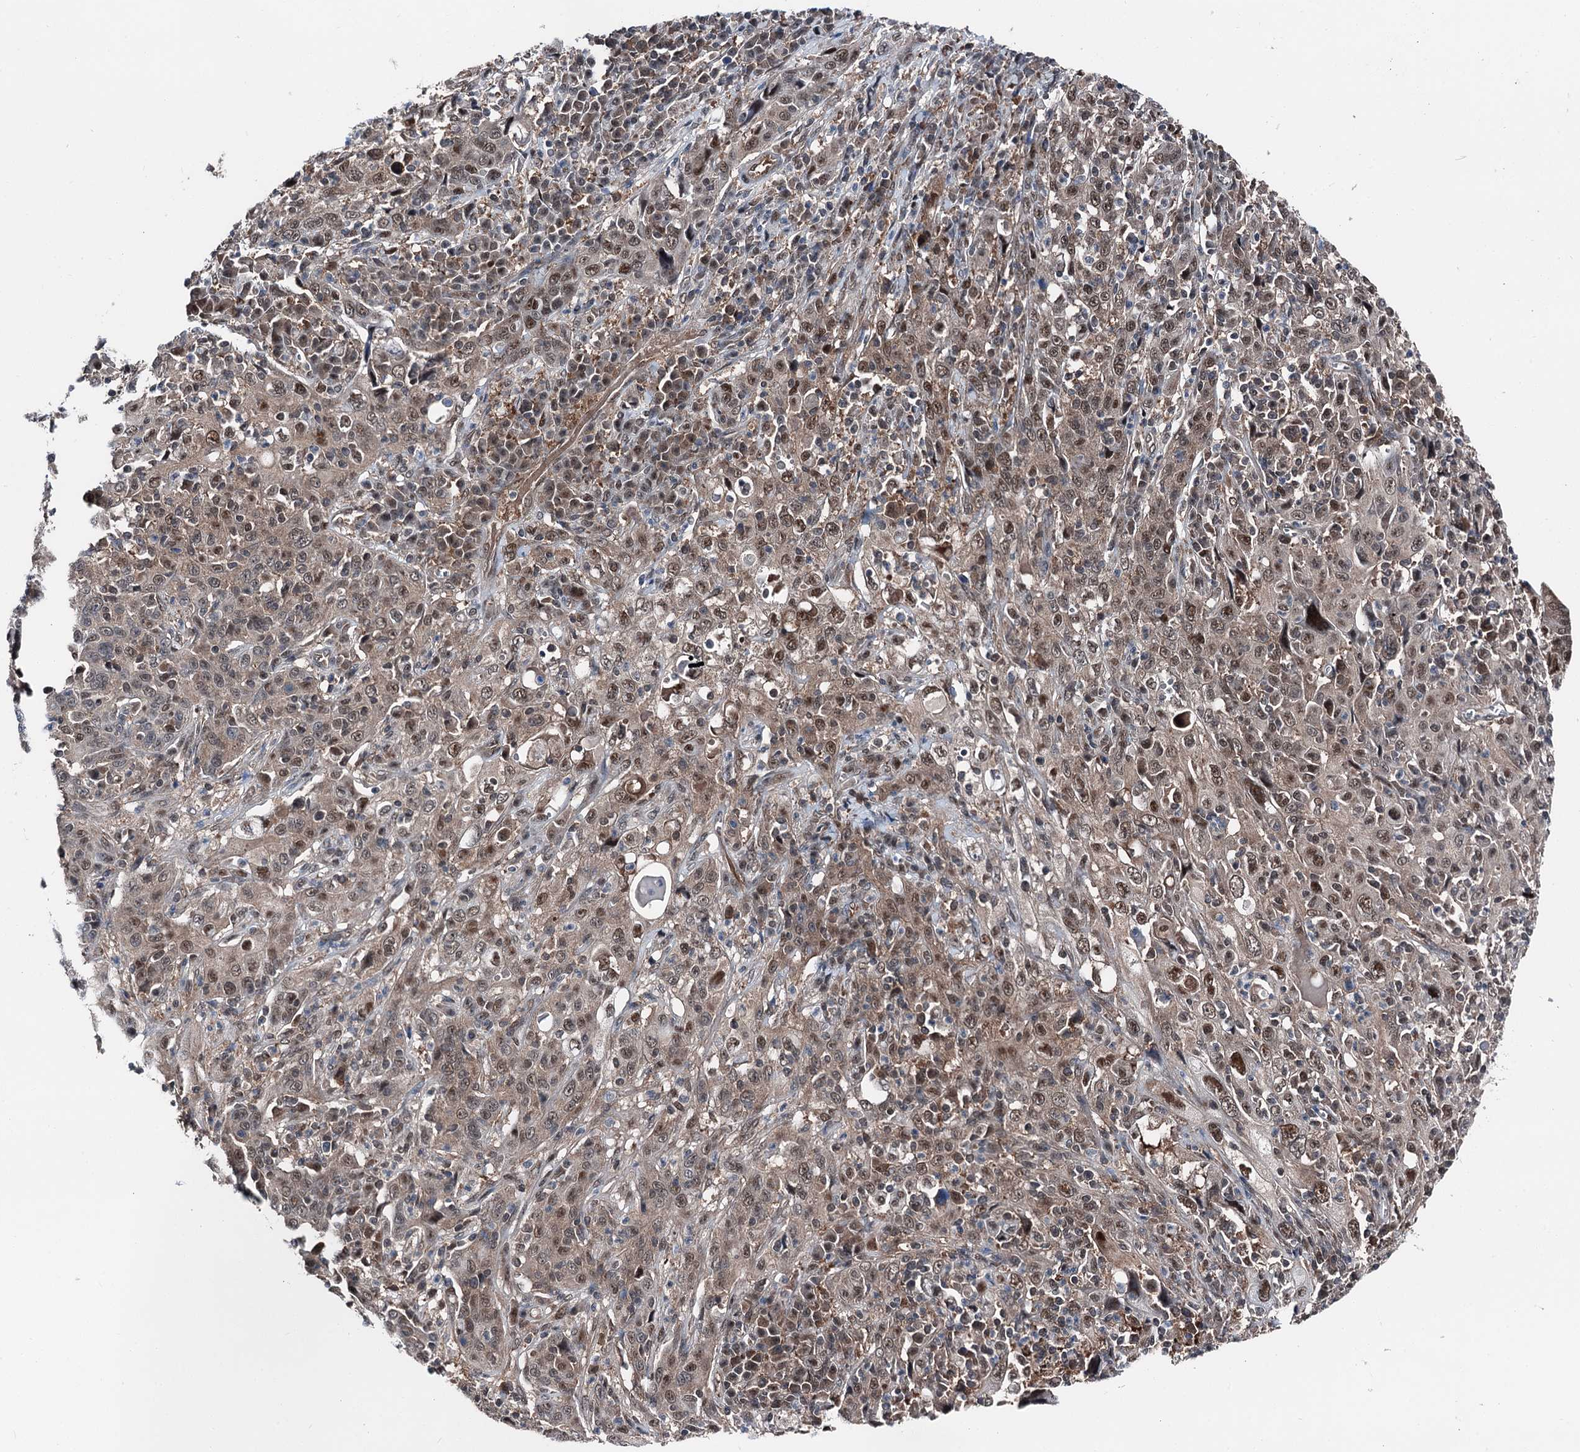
{"staining": {"intensity": "moderate", "quantity": ">75%", "location": "nuclear"}, "tissue": "cervical cancer", "cell_type": "Tumor cells", "image_type": "cancer", "snomed": [{"axis": "morphology", "description": "Squamous cell carcinoma, NOS"}, {"axis": "topography", "description": "Cervix"}], "caption": "Human squamous cell carcinoma (cervical) stained for a protein (brown) shows moderate nuclear positive staining in approximately >75% of tumor cells.", "gene": "PSMD13", "patient": {"sex": "female", "age": 46}}